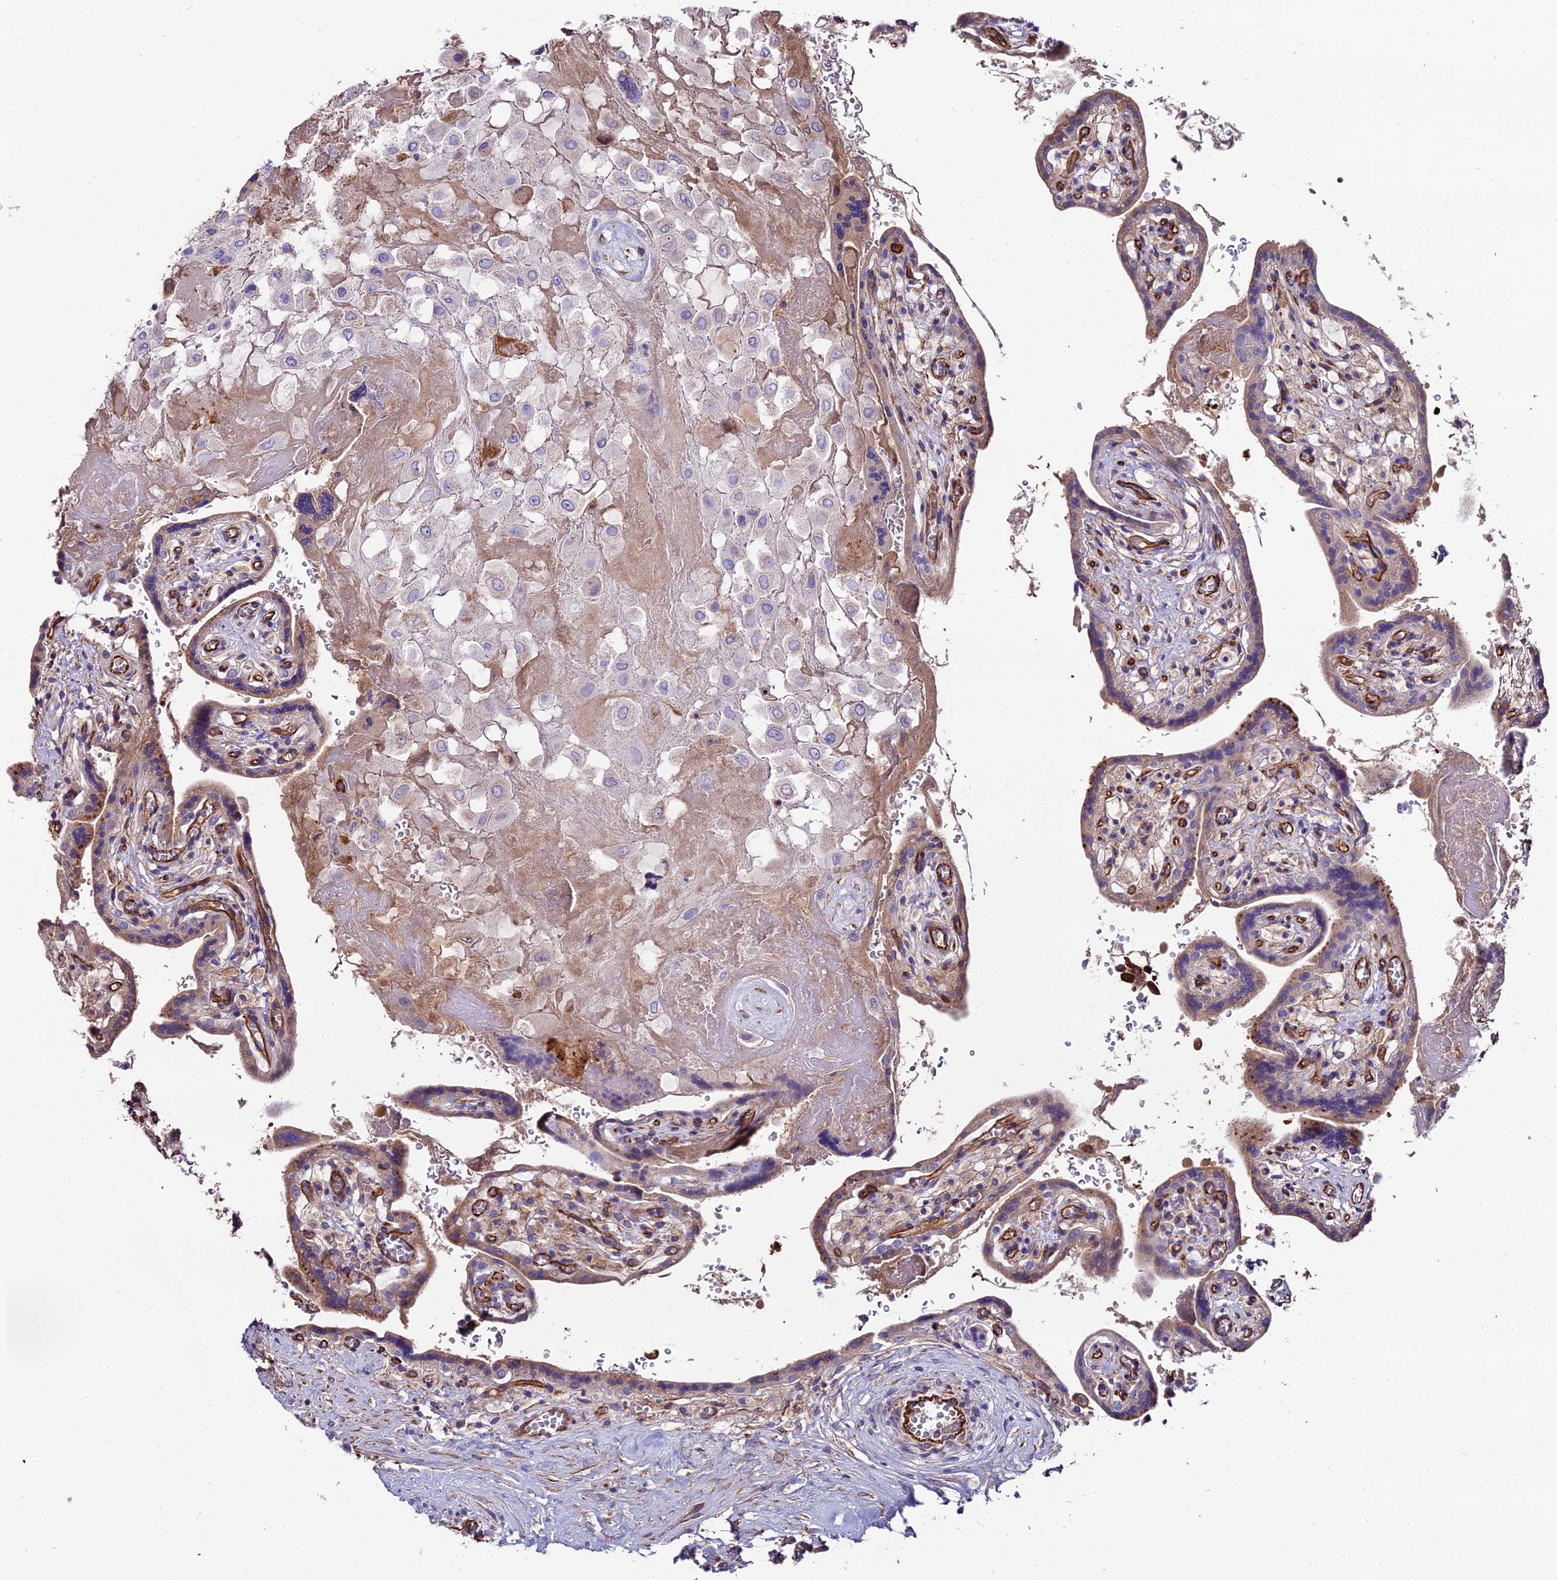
{"staining": {"intensity": "negative", "quantity": "none", "location": "none"}, "tissue": "placenta", "cell_type": "Decidual cells", "image_type": "normal", "snomed": [{"axis": "morphology", "description": "Normal tissue, NOS"}, {"axis": "topography", "description": "Placenta"}], "caption": "An image of placenta stained for a protein demonstrates no brown staining in decidual cells.", "gene": "BEX4", "patient": {"sex": "female", "age": 37}}